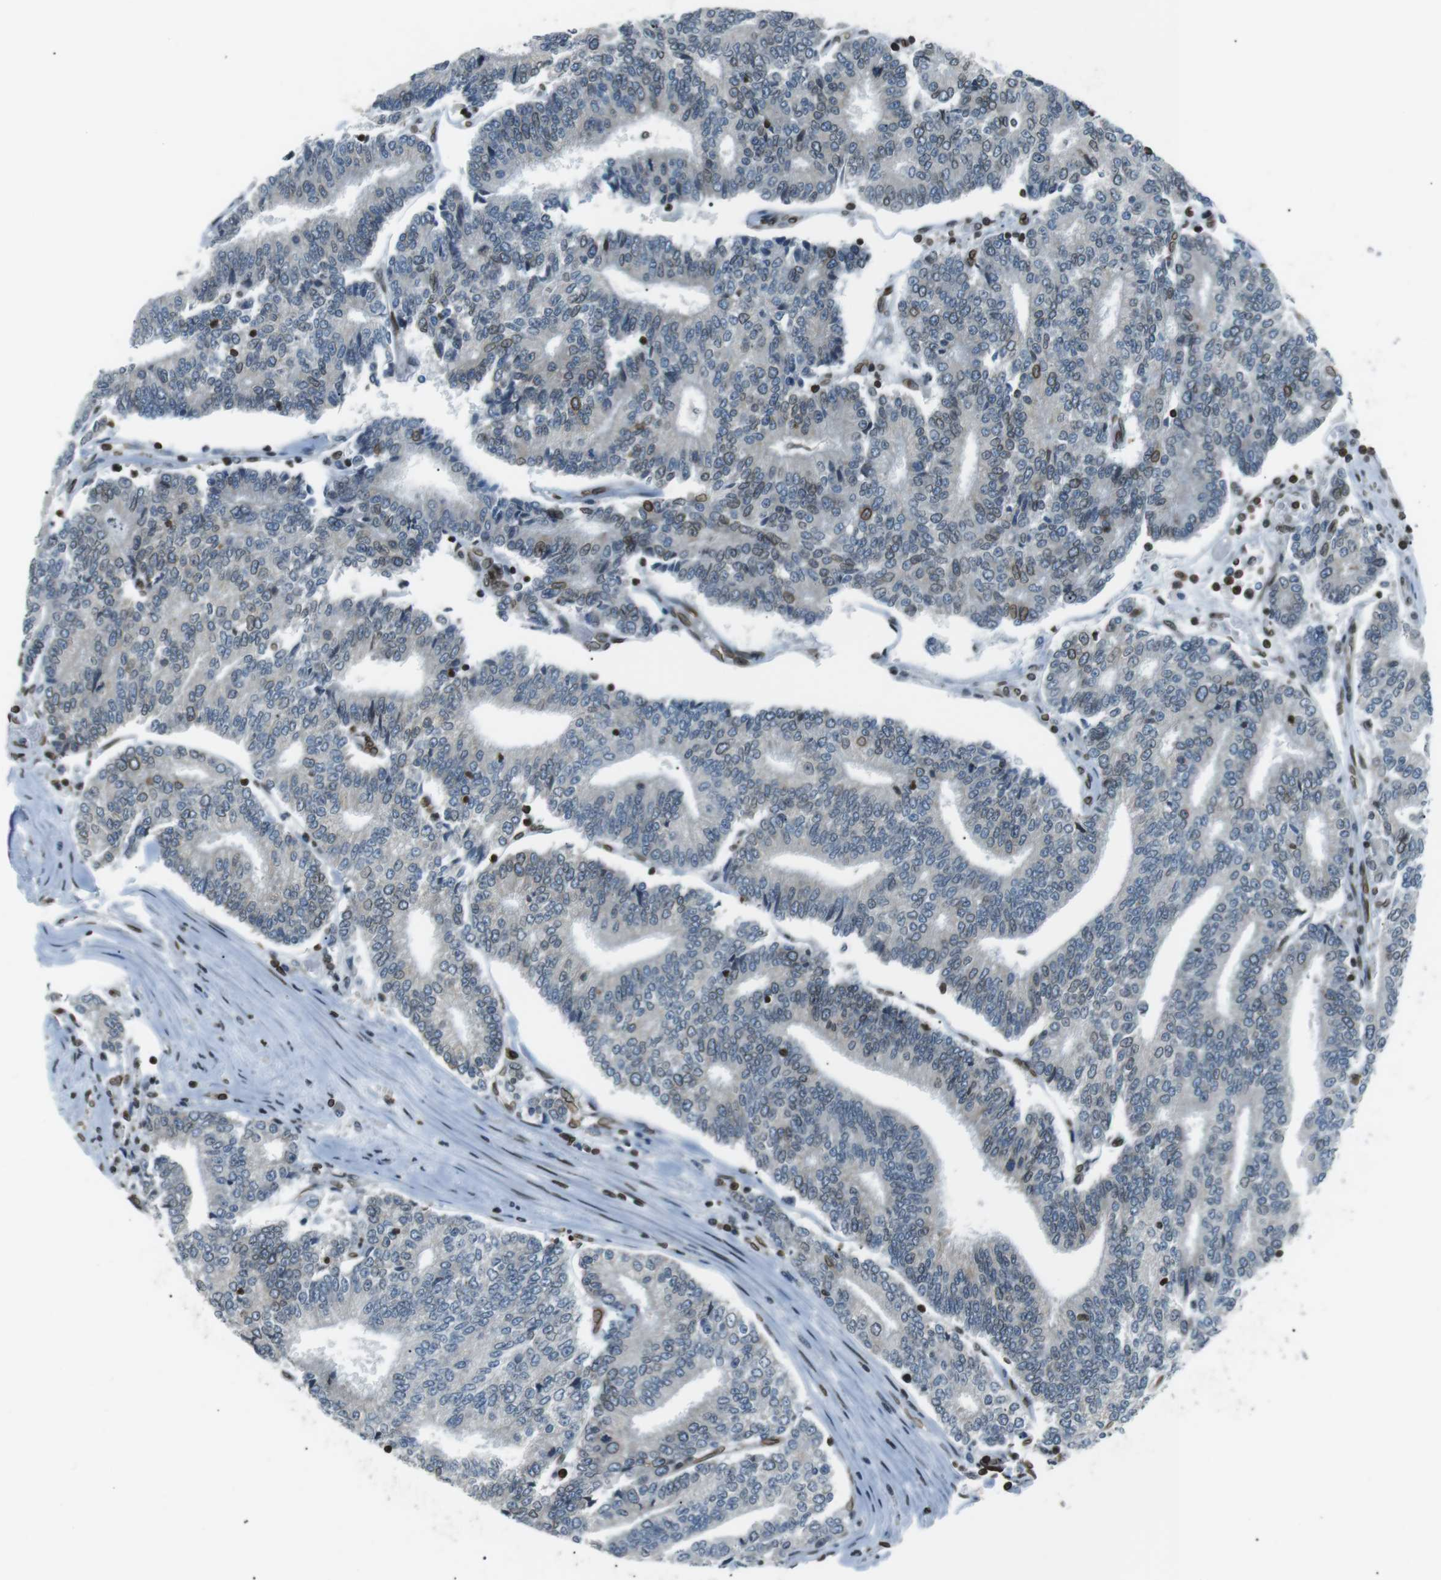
{"staining": {"intensity": "negative", "quantity": "none", "location": "none"}, "tissue": "prostate cancer", "cell_type": "Tumor cells", "image_type": "cancer", "snomed": [{"axis": "morphology", "description": "Normal tissue, NOS"}, {"axis": "morphology", "description": "Adenocarcinoma, High grade"}, {"axis": "topography", "description": "Prostate"}, {"axis": "topography", "description": "Seminal veicle"}], "caption": "IHC of human prostate high-grade adenocarcinoma shows no expression in tumor cells.", "gene": "TMX4", "patient": {"sex": "male", "age": 55}}